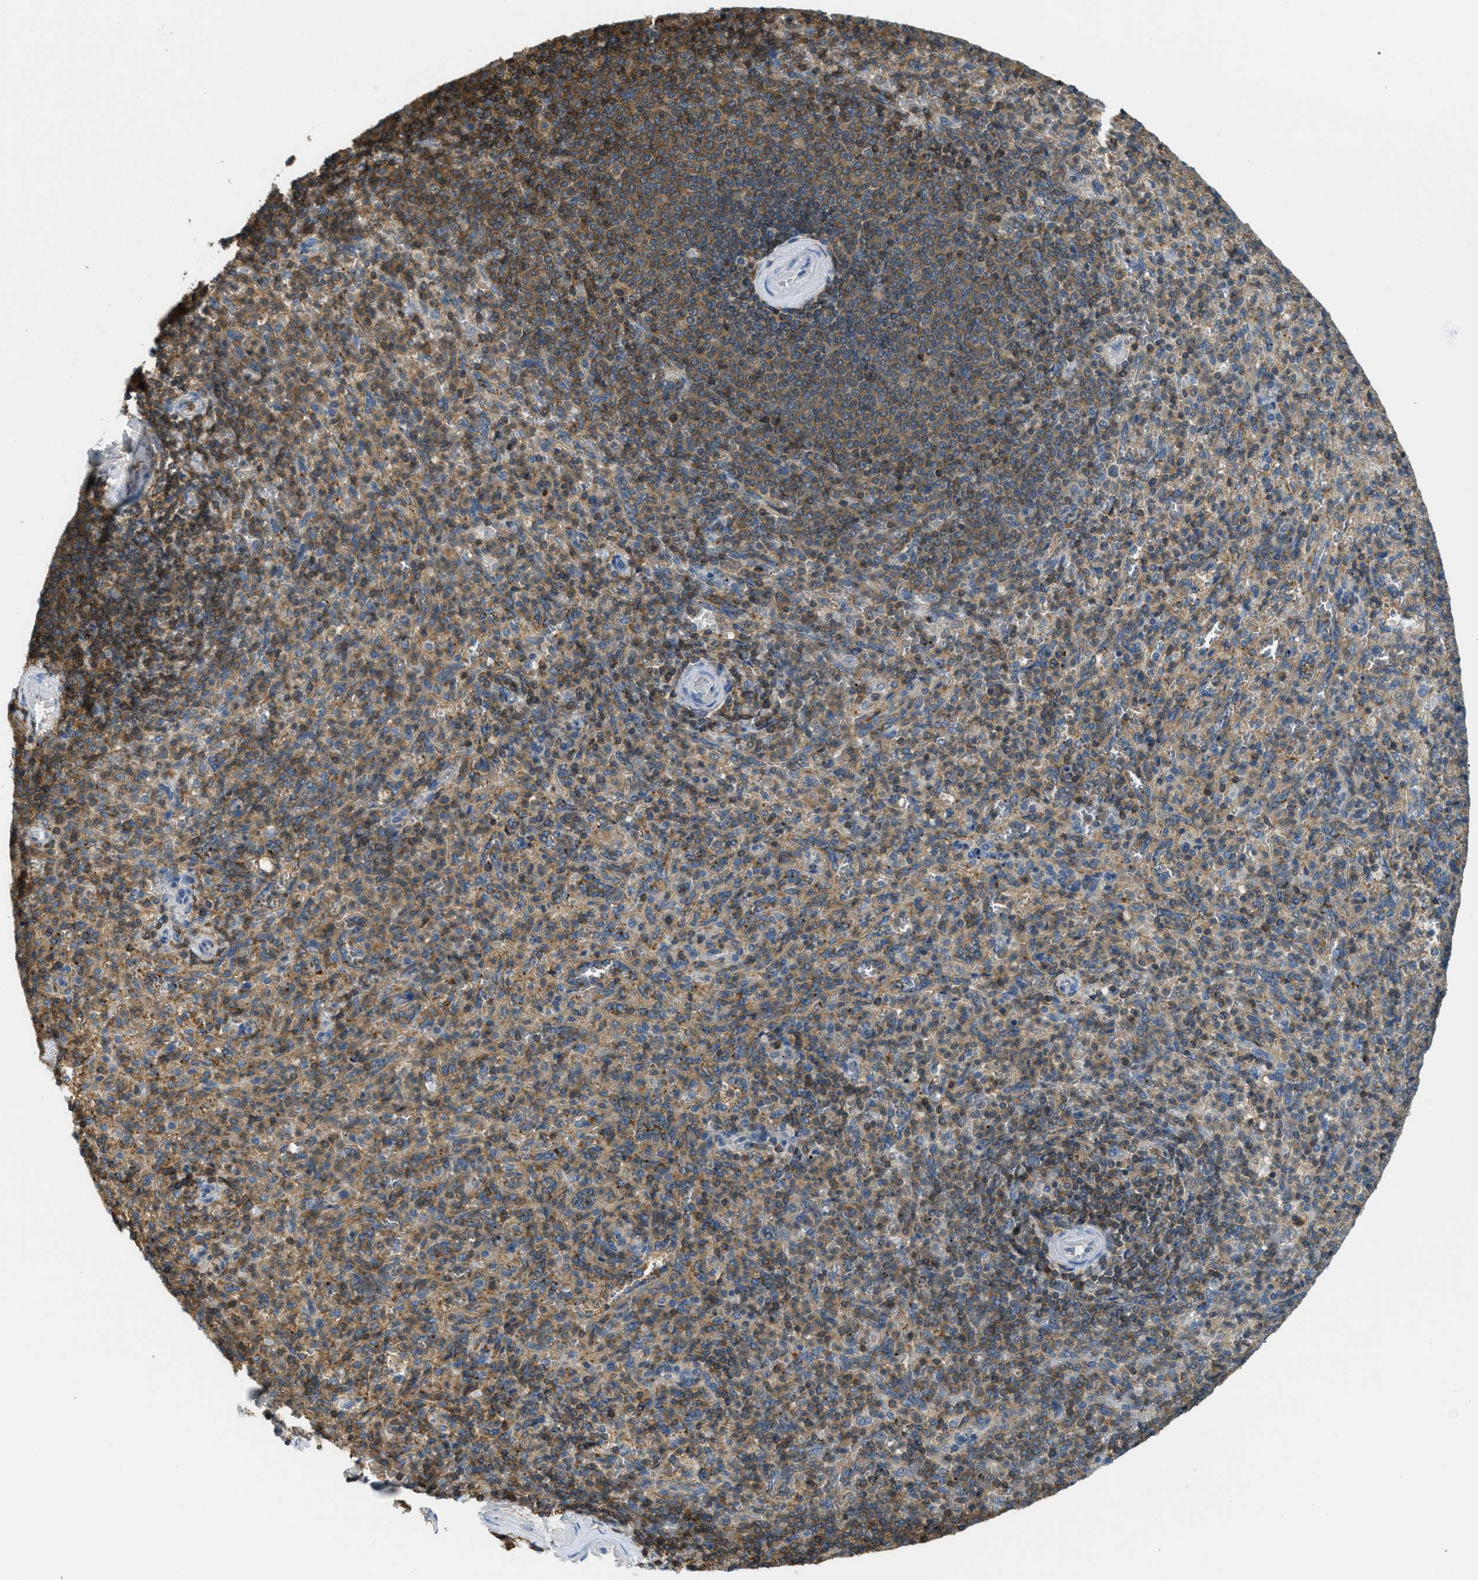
{"staining": {"intensity": "moderate", "quantity": "25%-75%", "location": "cytoplasmic/membranous"}, "tissue": "spleen", "cell_type": "Cells in red pulp", "image_type": "normal", "snomed": [{"axis": "morphology", "description": "Normal tissue, NOS"}, {"axis": "topography", "description": "Spleen"}], "caption": "Protein staining displays moderate cytoplasmic/membranous staining in approximately 25%-75% of cells in red pulp in unremarkable spleen. The staining was performed using DAB to visualize the protein expression in brown, while the nuclei were stained in blue with hematoxylin (Magnification: 20x).", "gene": "GRIK2", "patient": {"sex": "male", "age": 36}}